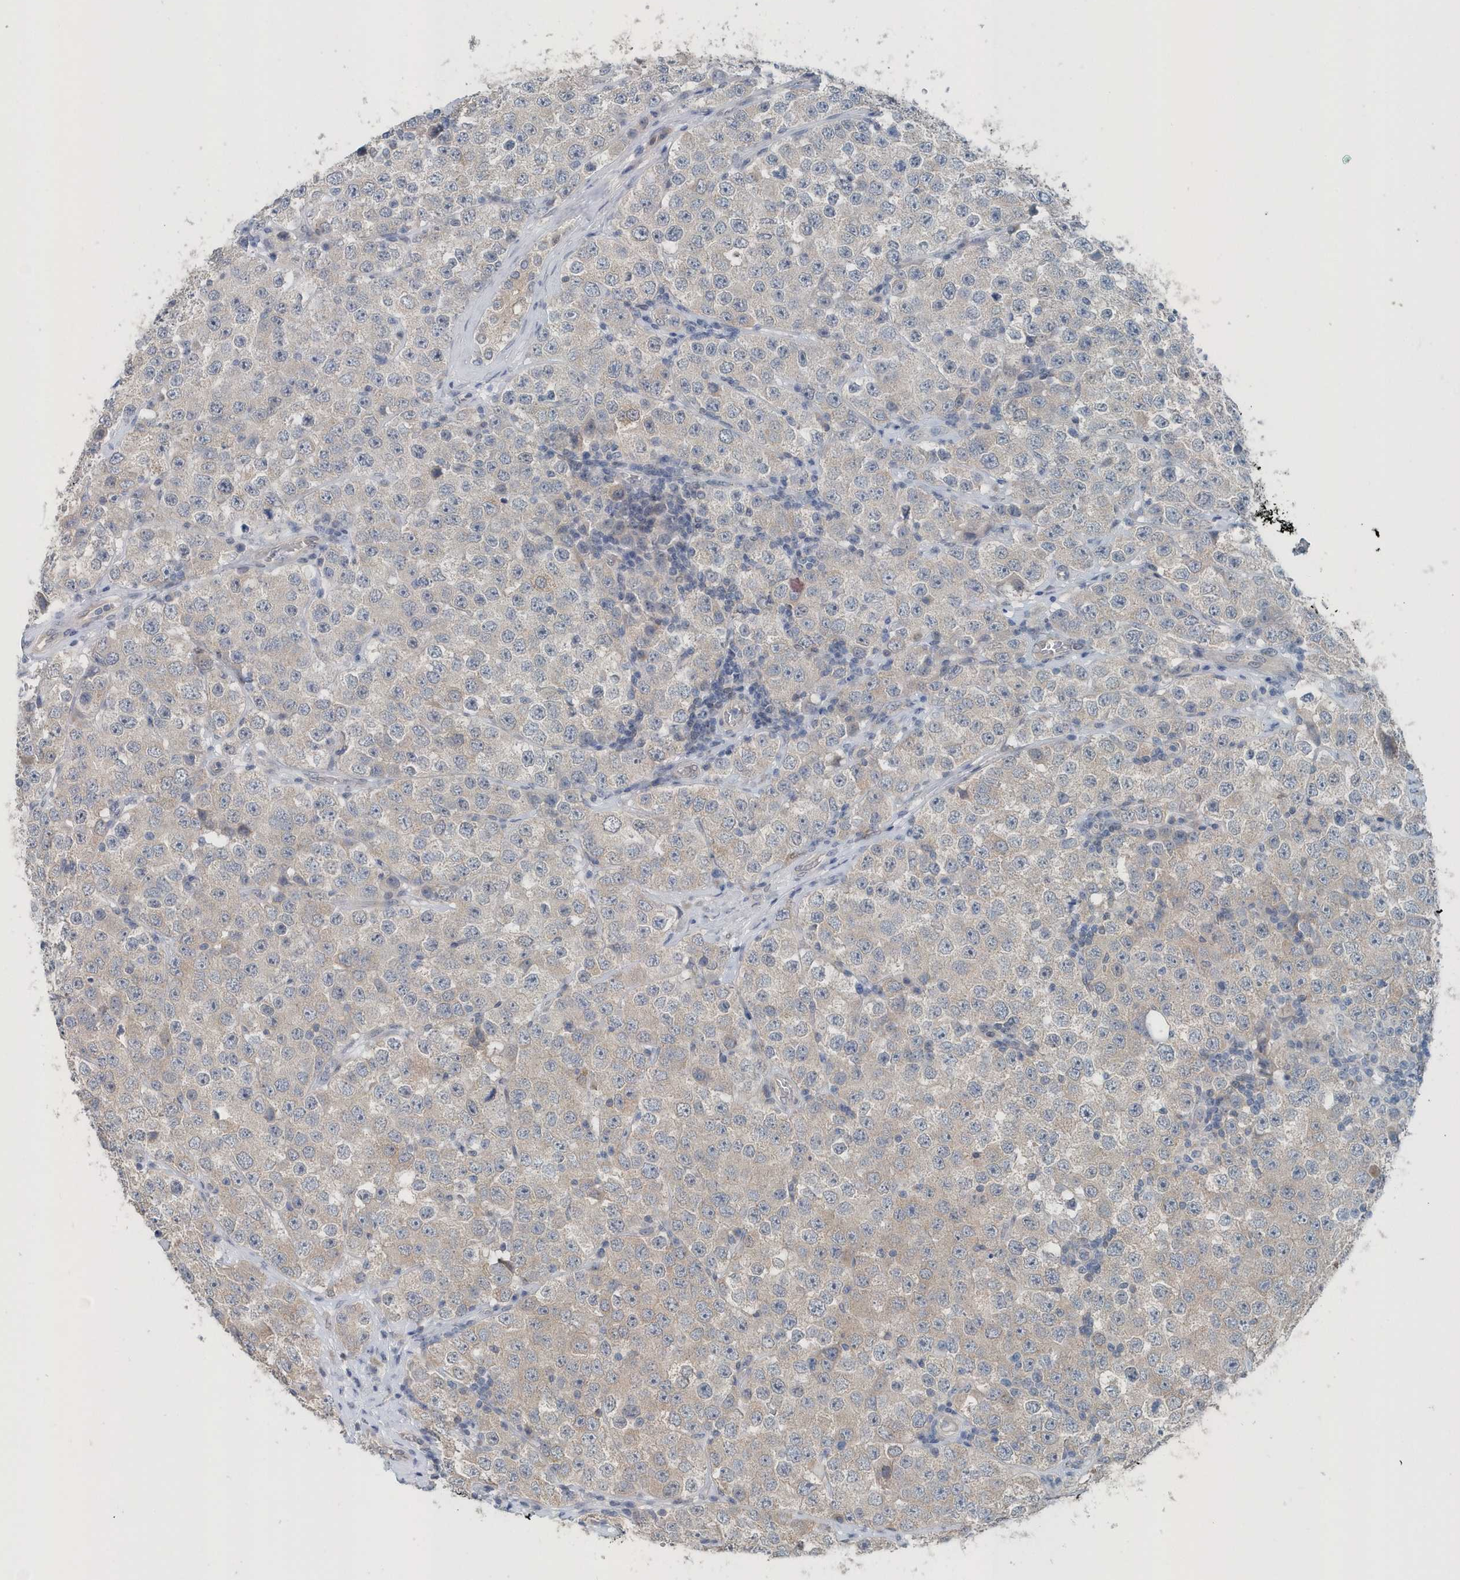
{"staining": {"intensity": "negative", "quantity": "none", "location": "none"}, "tissue": "testis cancer", "cell_type": "Tumor cells", "image_type": "cancer", "snomed": [{"axis": "morphology", "description": "Seminoma, NOS"}, {"axis": "topography", "description": "Testis"}], "caption": "This is an immunohistochemistry (IHC) micrograph of testis seminoma. There is no expression in tumor cells.", "gene": "PFN2", "patient": {"sex": "male", "age": 28}}